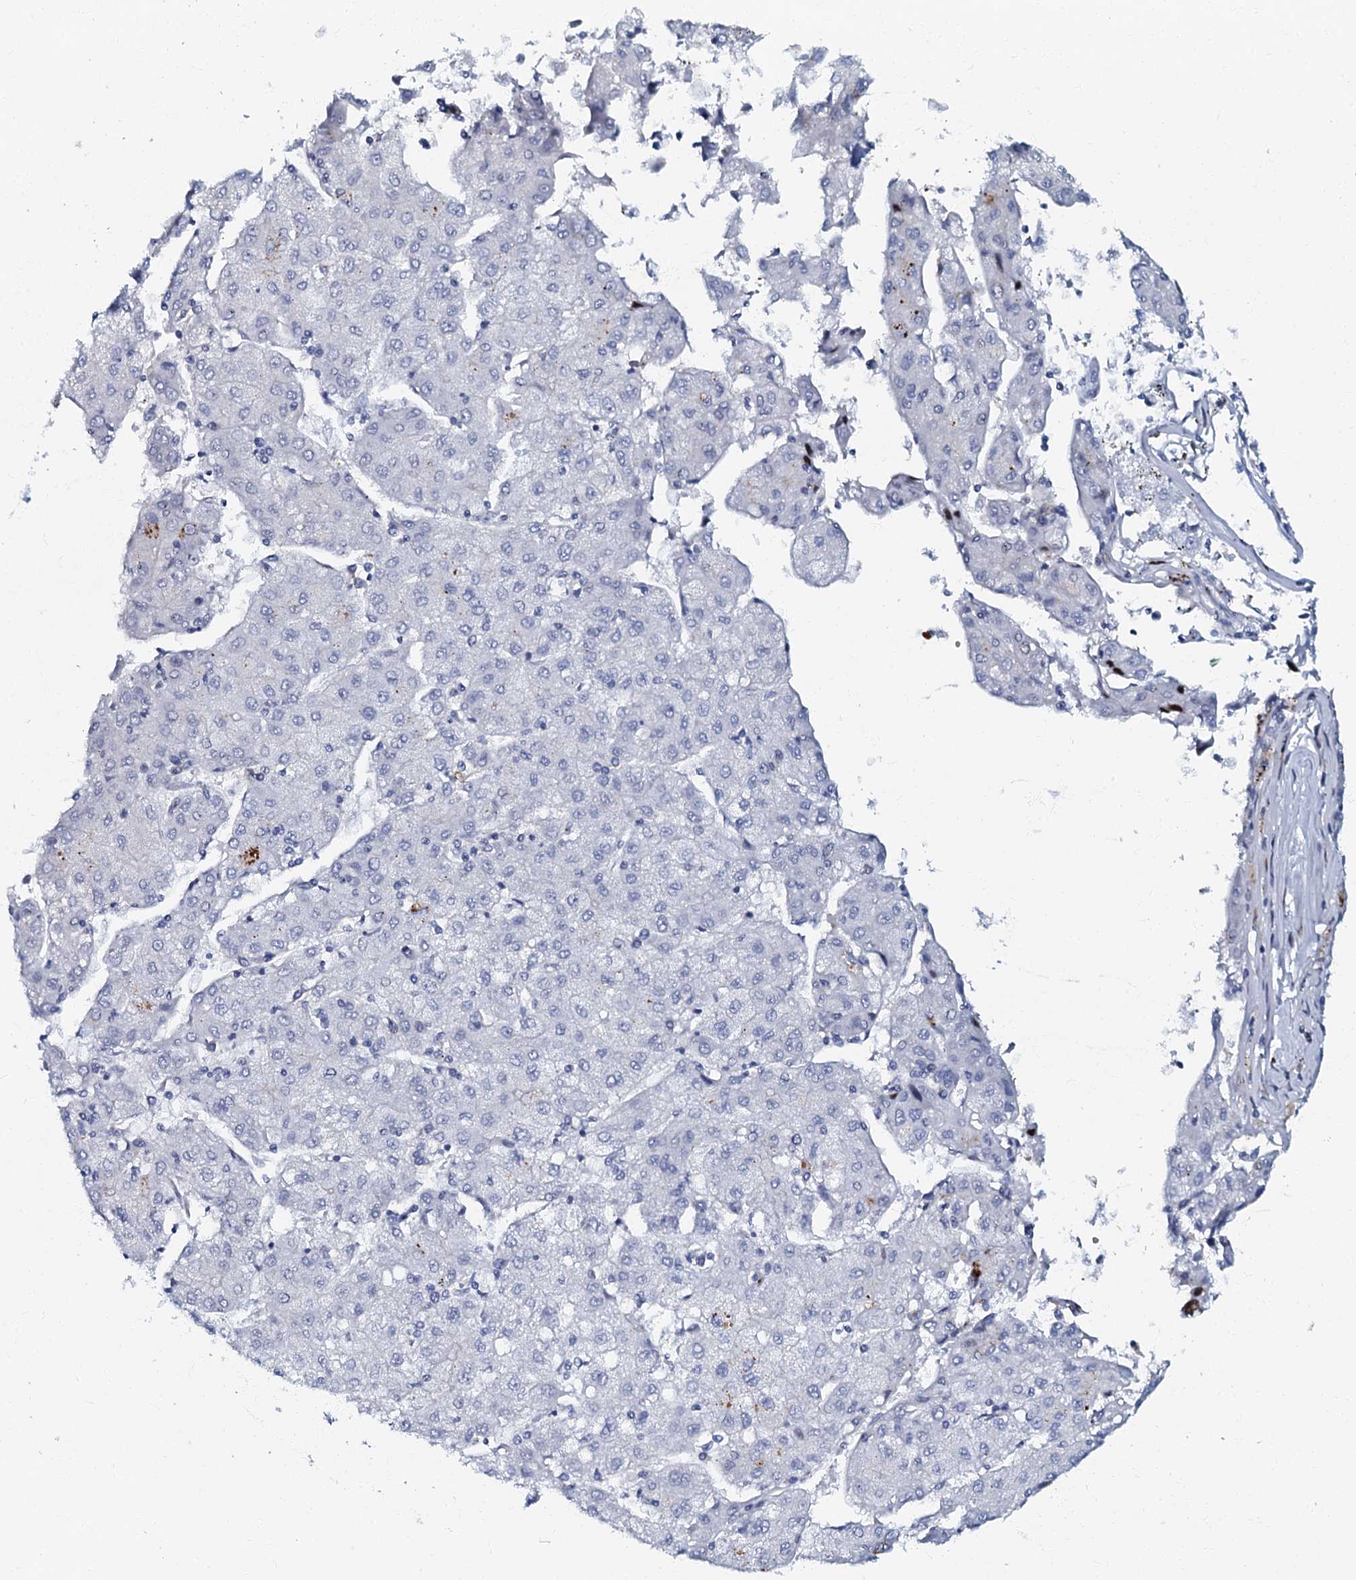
{"staining": {"intensity": "negative", "quantity": "none", "location": "none"}, "tissue": "liver cancer", "cell_type": "Tumor cells", "image_type": "cancer", "snomed": [{"axis": "morphology", "description": "Carcinoma, Hepatocellular, NOS"}, {"axis": "topography", "description": "Liver"}], "caption": "DAB immunohistochemical staining of hepatocellular carcinoma (liver) demonstrates no significant expression in tumor cells. (DAB immunohistochemistry (IHC) with hematoxylin counter stain).", "gene": "MFSD5", "patient": {"sex": "male", "age": 72}}